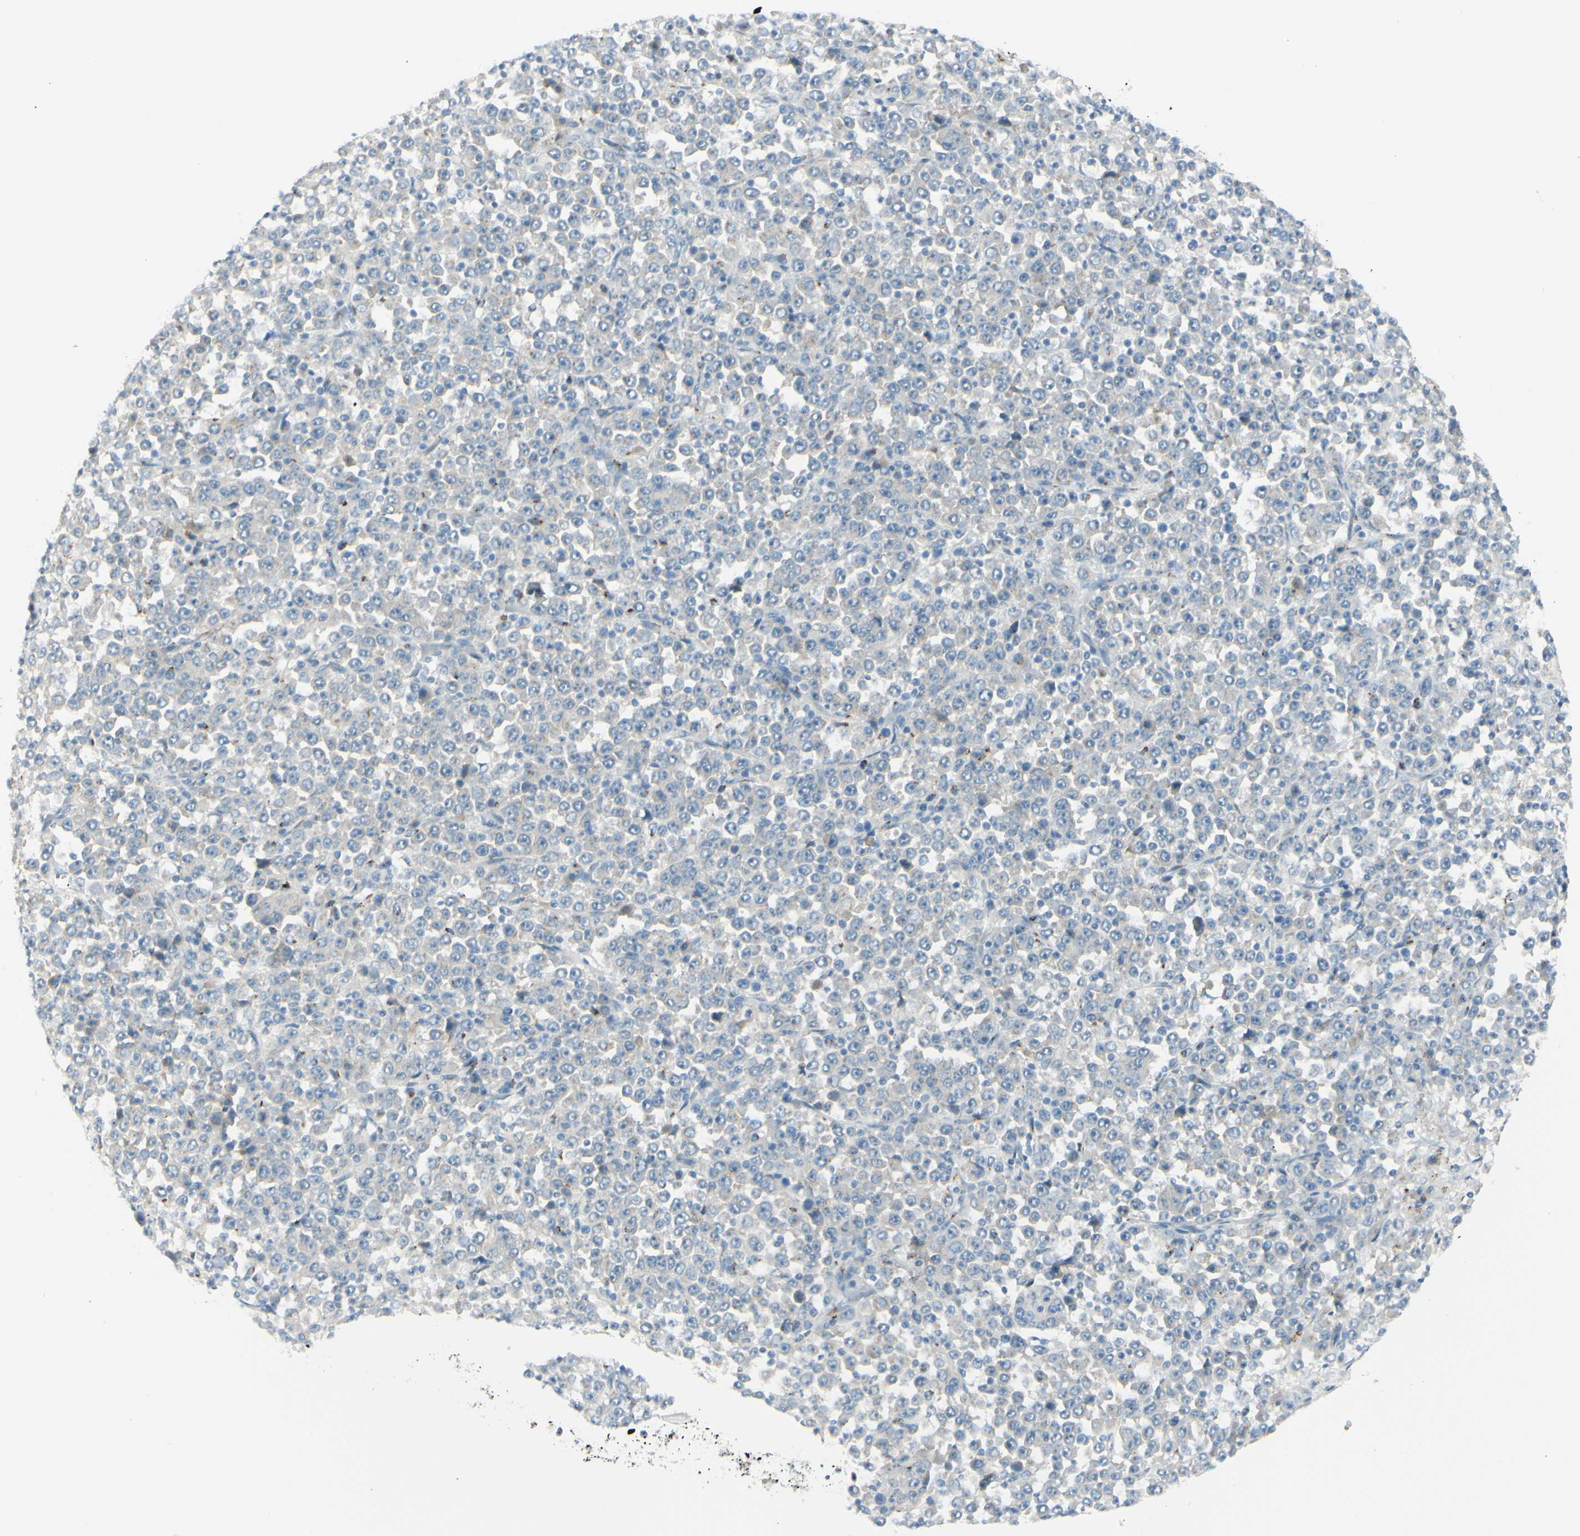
{"staining": {"intensity": "negative", "quantity": "none", "location": "none"}, "tissue": "stomach cancer", "cell_type": "Tumor cells", "image_type": "cancer", "snomed": [{"axis": "morphology", "description": "Normal tissue, NOS"}, {"axis": "morphology", "description": "Adenocarcinoma, NOS"}, {"axis": "topography", "description": "Stomach, upper"}, {"axis": "topography", "description": "Stomach"}], "caption": "Tumor cells show no significant protein positivity in stomach cancer.", "gene": "B4GALT1", "patient": {"sex": "male", "age": 59}}